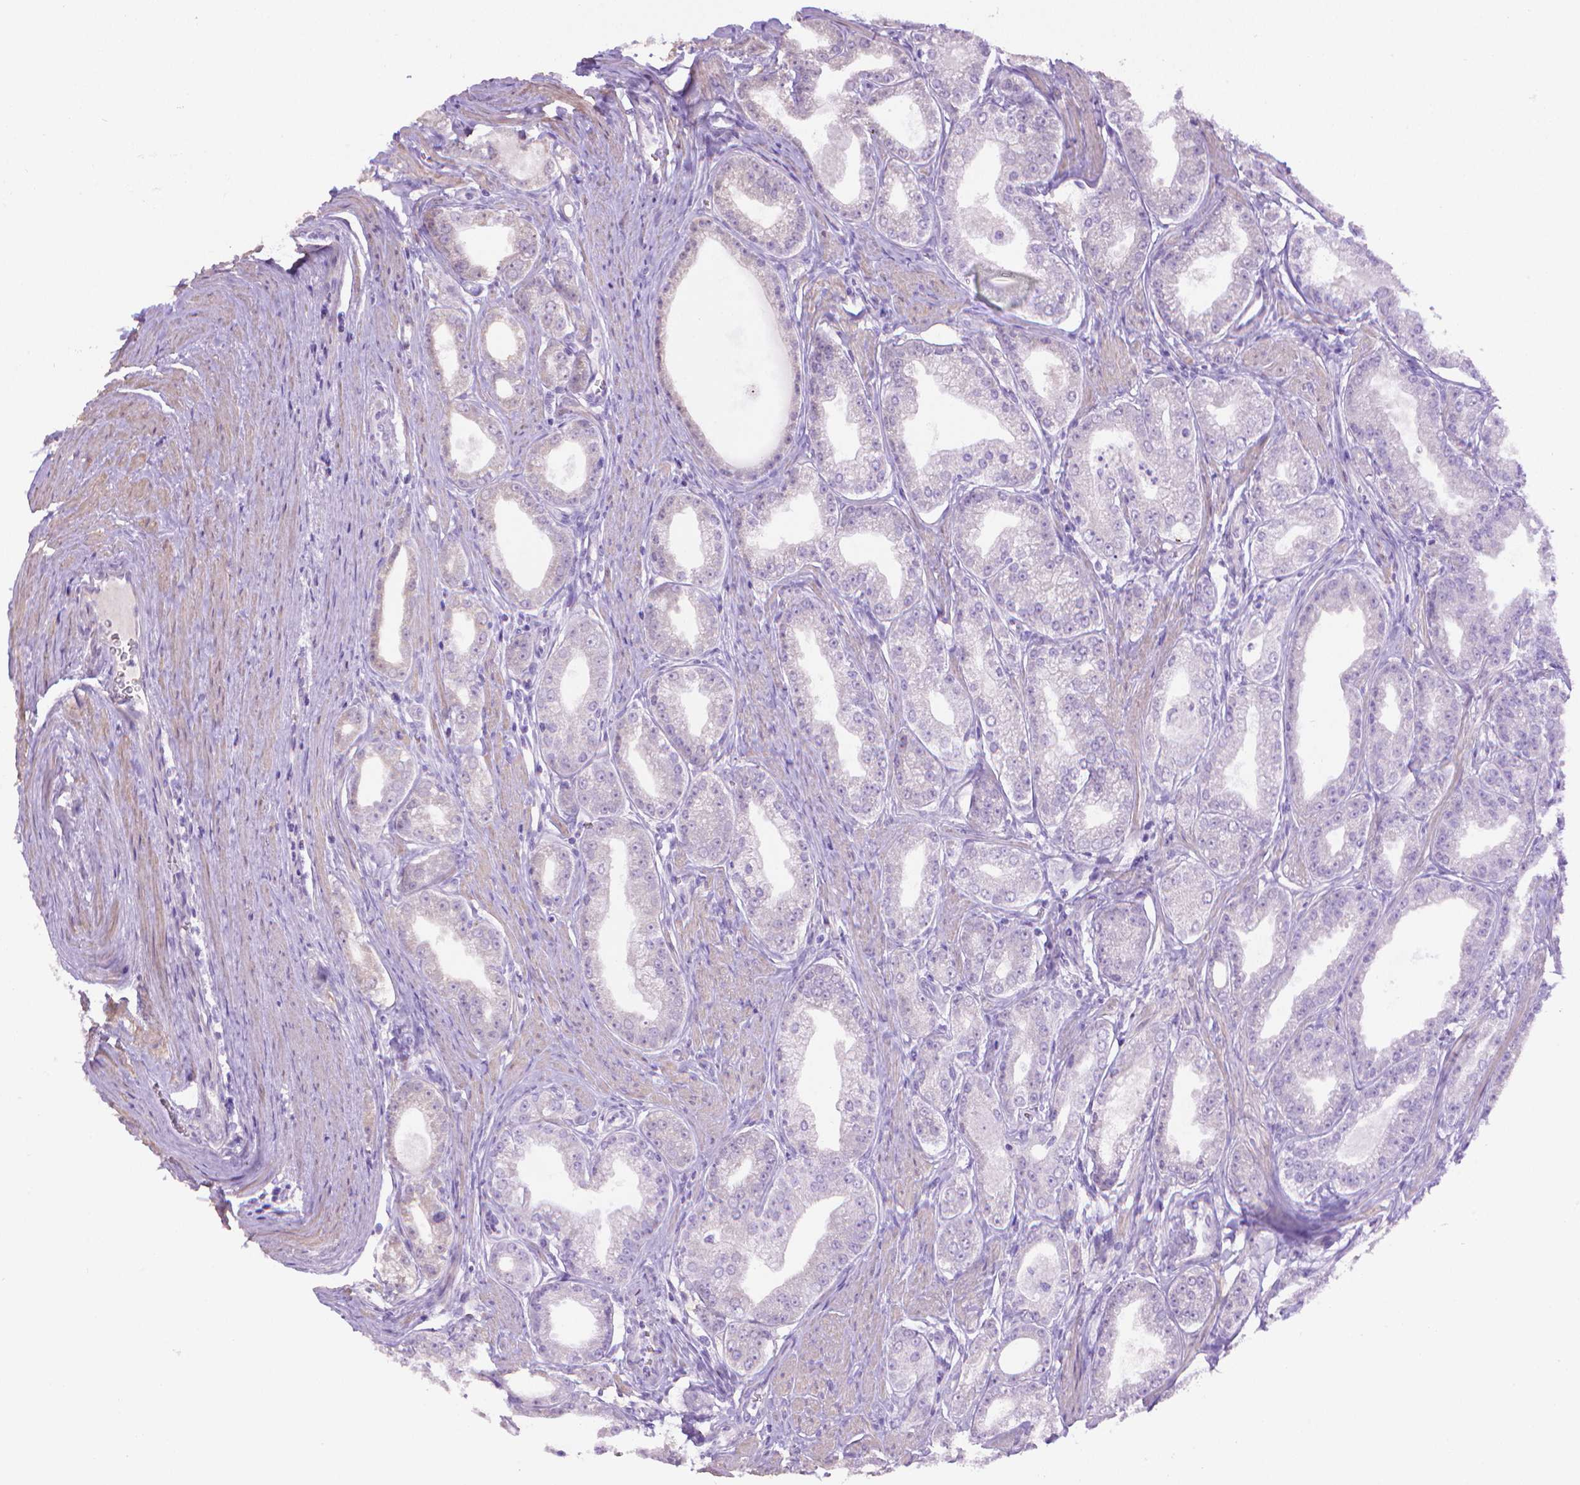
{"staining": {"intensity": "negative", "quantity": "none", "location": "none"}, "tissue": "prostate cancer", "cell_type": "Tumor cells", "image_type": "cancer", "snomed": [{"axis": "morphology", "description": "Adenocarcinoma, NOS"}, {"axis": "topography", "description": "Prostate"}], "caption": "This is an IHC photomicrograph of human prostate adenocarcinoma. There is no positivity in tumor cells.", "gene": "PNMA2", "patient": {"sex": "male", "age": 71}}